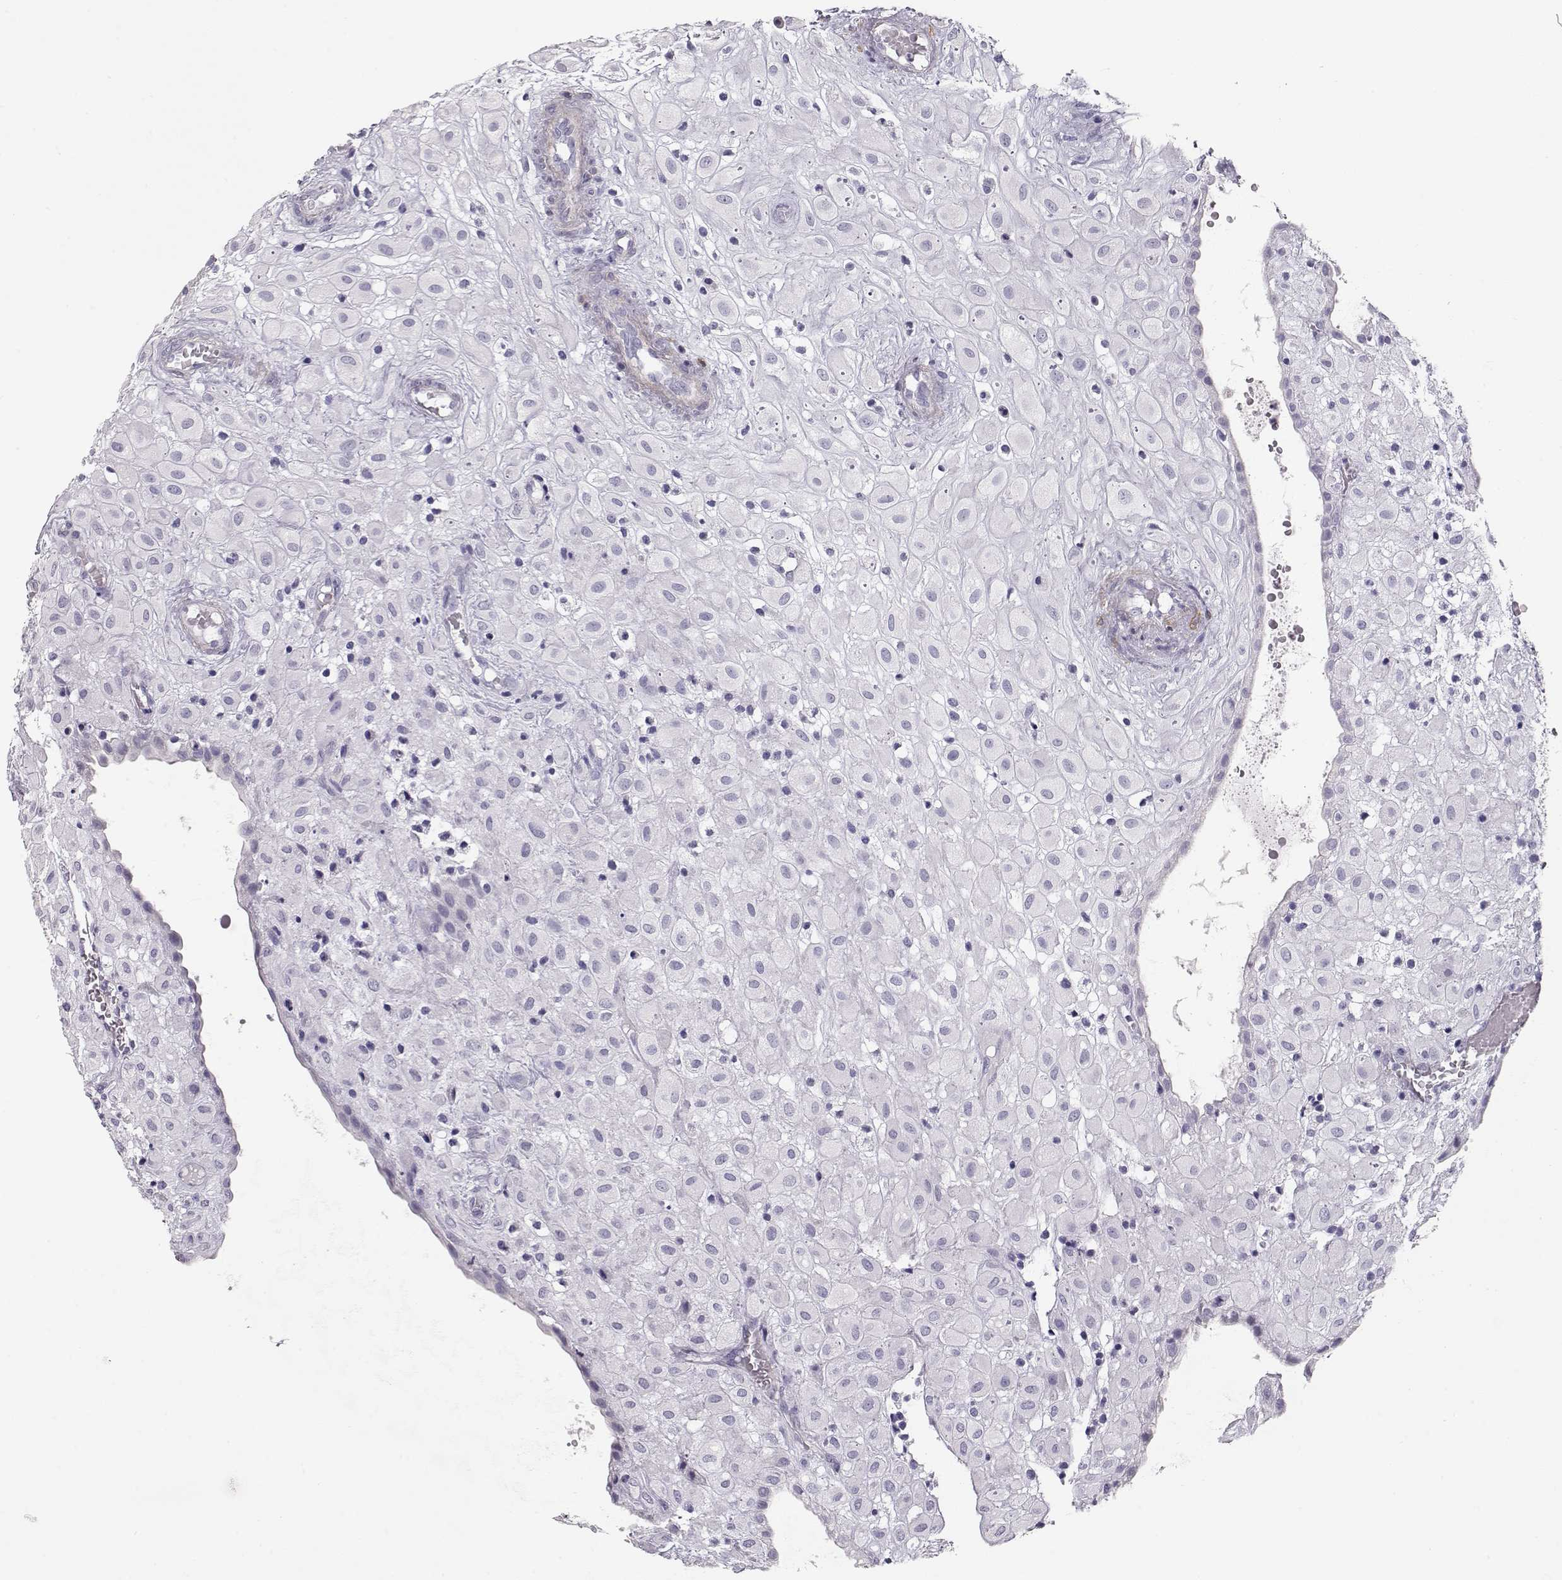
{"staining": {"intensity": "negative", "quantity": "none", "location": "none"}, "tissue": "placenta", "cell_type": "Decidual cells", "image_type": "normal", "snomed": [{"axis": "morphology", "description": "Normal tissue, NOS"}, {"axis": "topography", "description": "Placenta"}], "caption": "The micrograph demonstrates no staining of decidual cells in benign placenta.", "gene": "SLITRK3", "patient": {"sex": "female", "age": 24}}